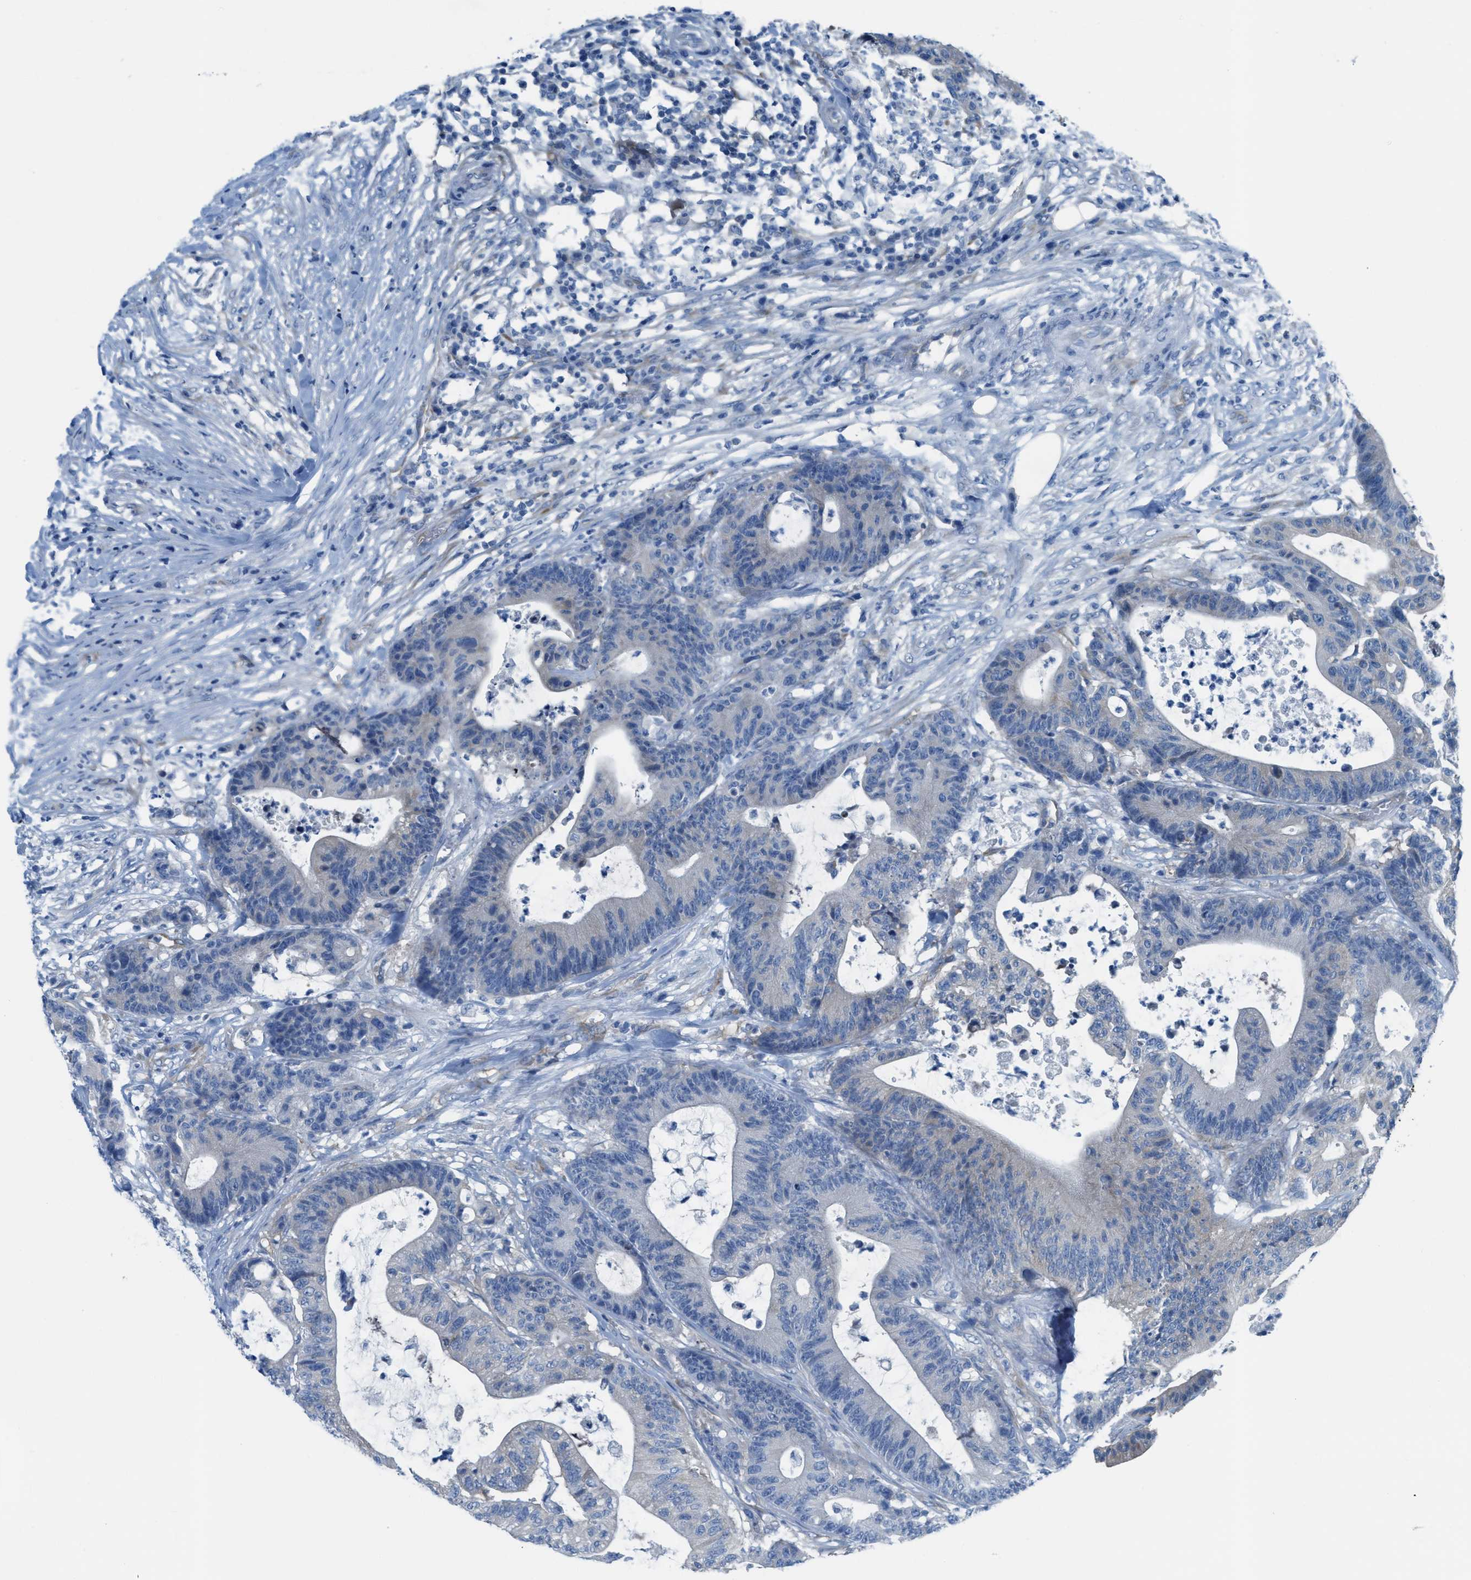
{"staining": {"intensity": "negative", "quantity": "none", "location": "none"}, "tissue": "colorectal cancer", "cell_type": "Tumor cells", "image_type": "cancer", "snomed": [{"axis": "morphology", "description": "Adenocarcinoma, NOS"}, {"axis": "topography", "description": "Colon"}], "caption": "Tumor cells show no significant protein staining in adenocarcinoma (colorectal). Brightfield microscopy of immunohistochemistry (IHC) stained with DAB (brown) and hematoxylin (blue), captured at high magnification.", "gene": "ASGR1", "patient": {"sex": "female", "age": 84}}